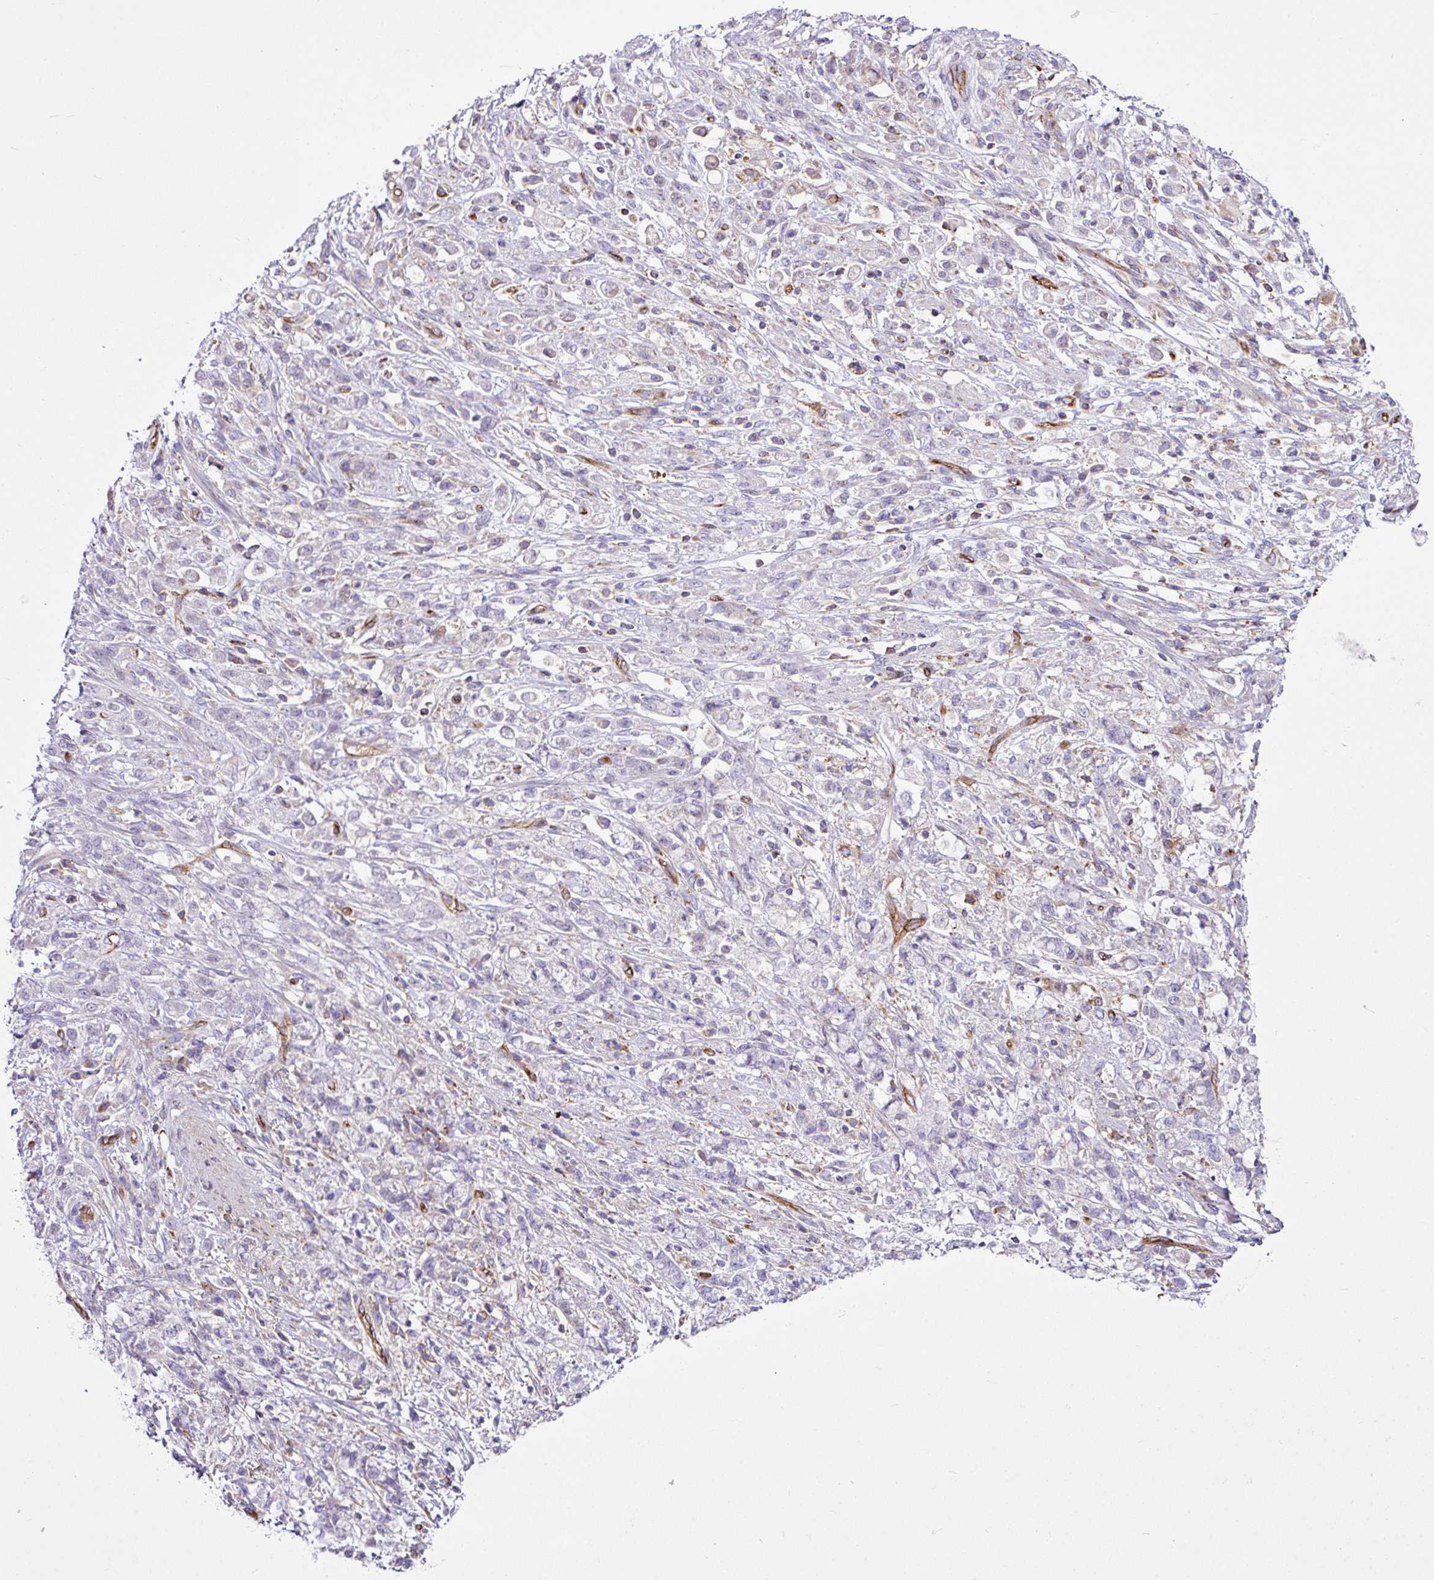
{"staining": {"intensity": "negative", "quantity": "none", "location": "none"}, "tissue": "stomach cancer", "cell_type": "Tumor cells", "image_type": "cancer", "snomed": [{"axis": "morphology", "description": "Adenocarcinoma, NOS"}, {"axis": "topography", "description": "Stomach"}], "caption": "Immunohistochemical staining of human stomach cancer shows no significant expression in tumor cells. The staining was performed using DAB to visualize the protein expression in brown, while the nuclei were stained in blue with hematoxylin (Magnification: 20x).", "gene": "EME2", "patient": {"sex": "female", "age": 60}}